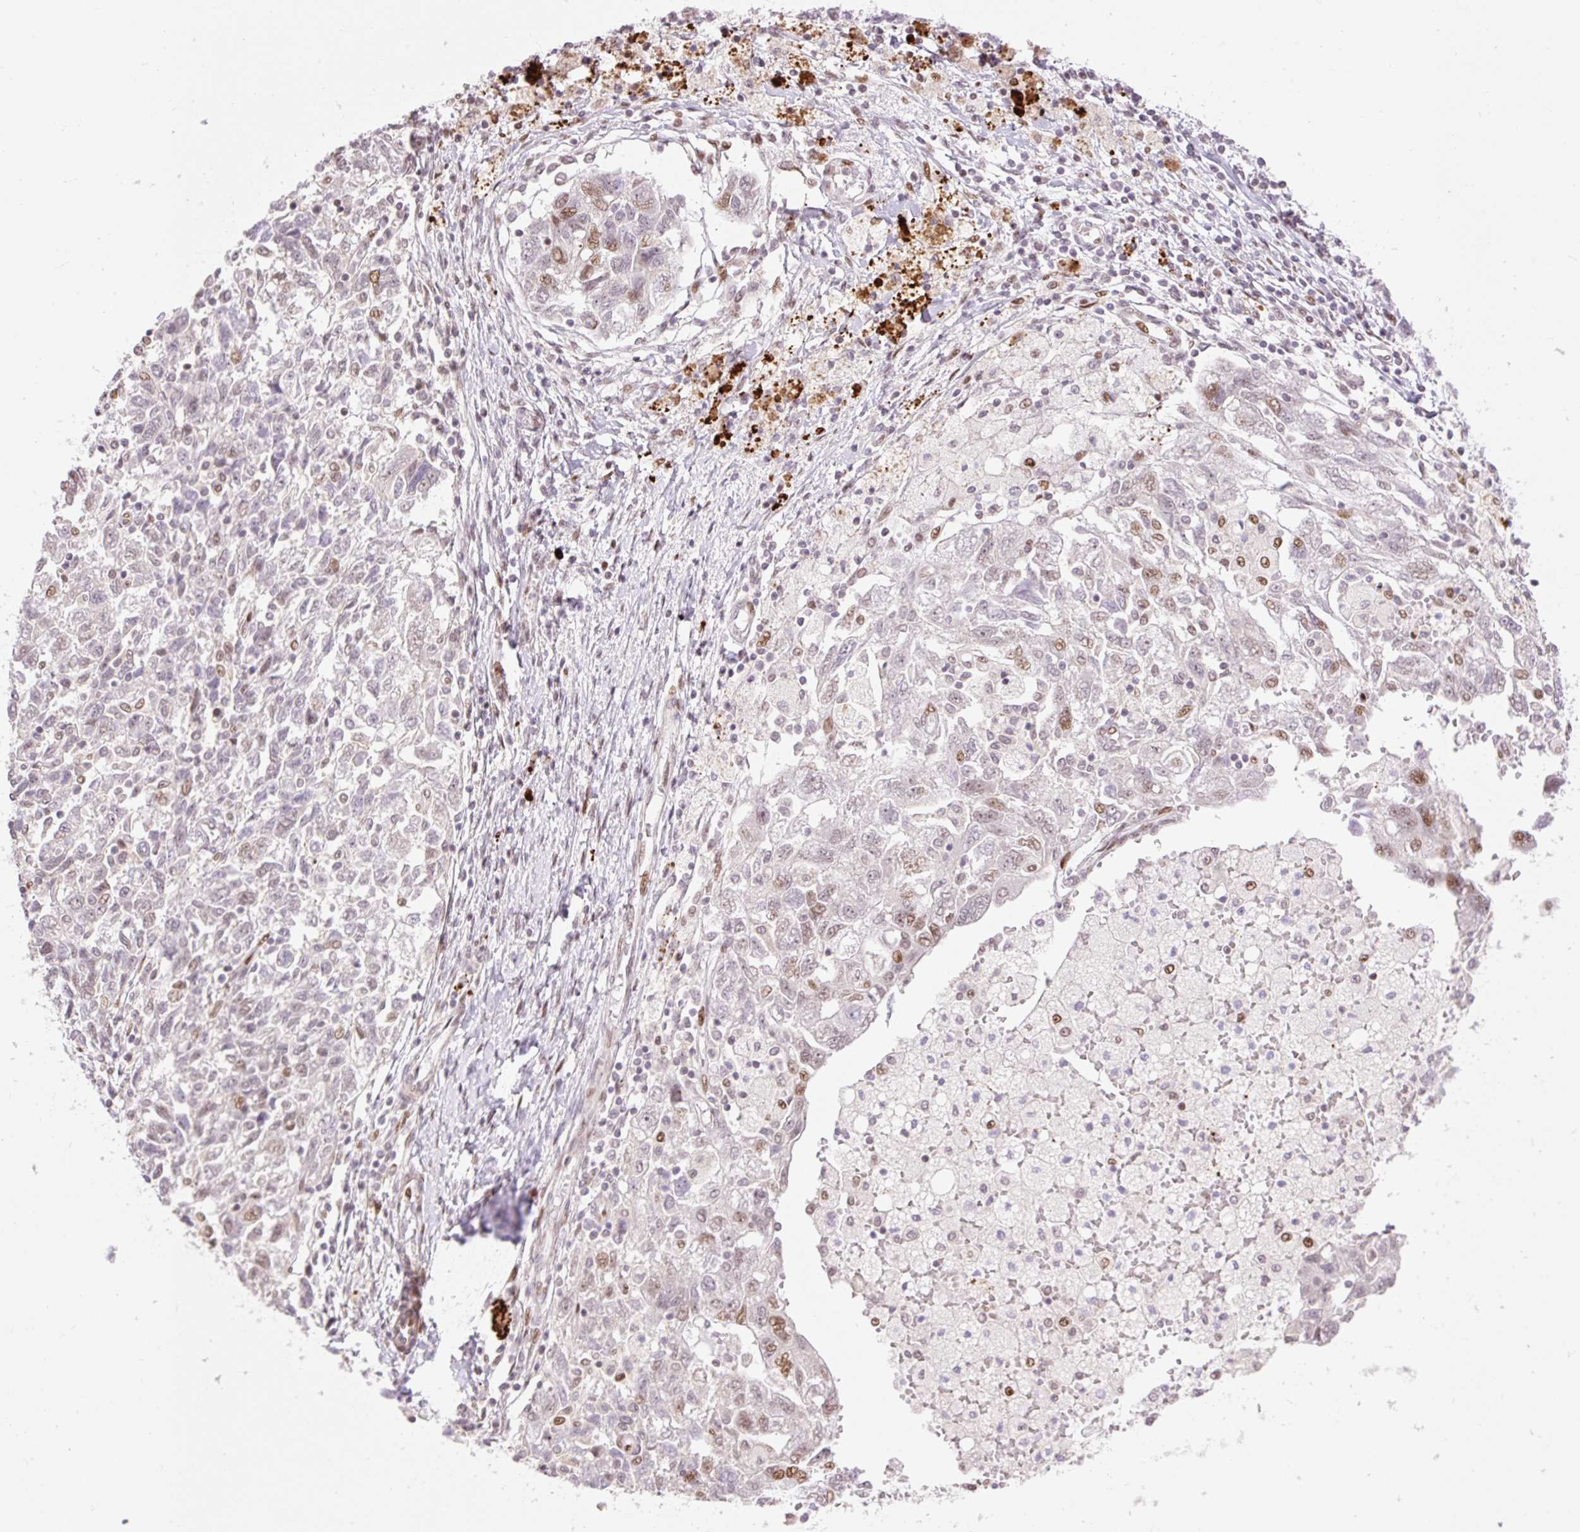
{"staining": {"intensity": "moderate", "quantity": "<25%", "location": "nuclear"}, "tissue": "ovarian cancer", "cell_type": "Tumor cells", "image_type": "cancer", "snomed": [{"axis": "morphology", "description": "Carcinoma, NOS"}, {"axis": "morphology", "description": "Cystadenocarcinoma, serous, NOS"}, {"axis": "topography", "description": "Ovary"}], "caption": "A micrograph of ovarian cancer (carcinoma) stained for a protein shows moderate nuclear brown staining in tumor cells.", "gene": "RIPPLY3", "patient": {"sex": "female", "age": 69}}